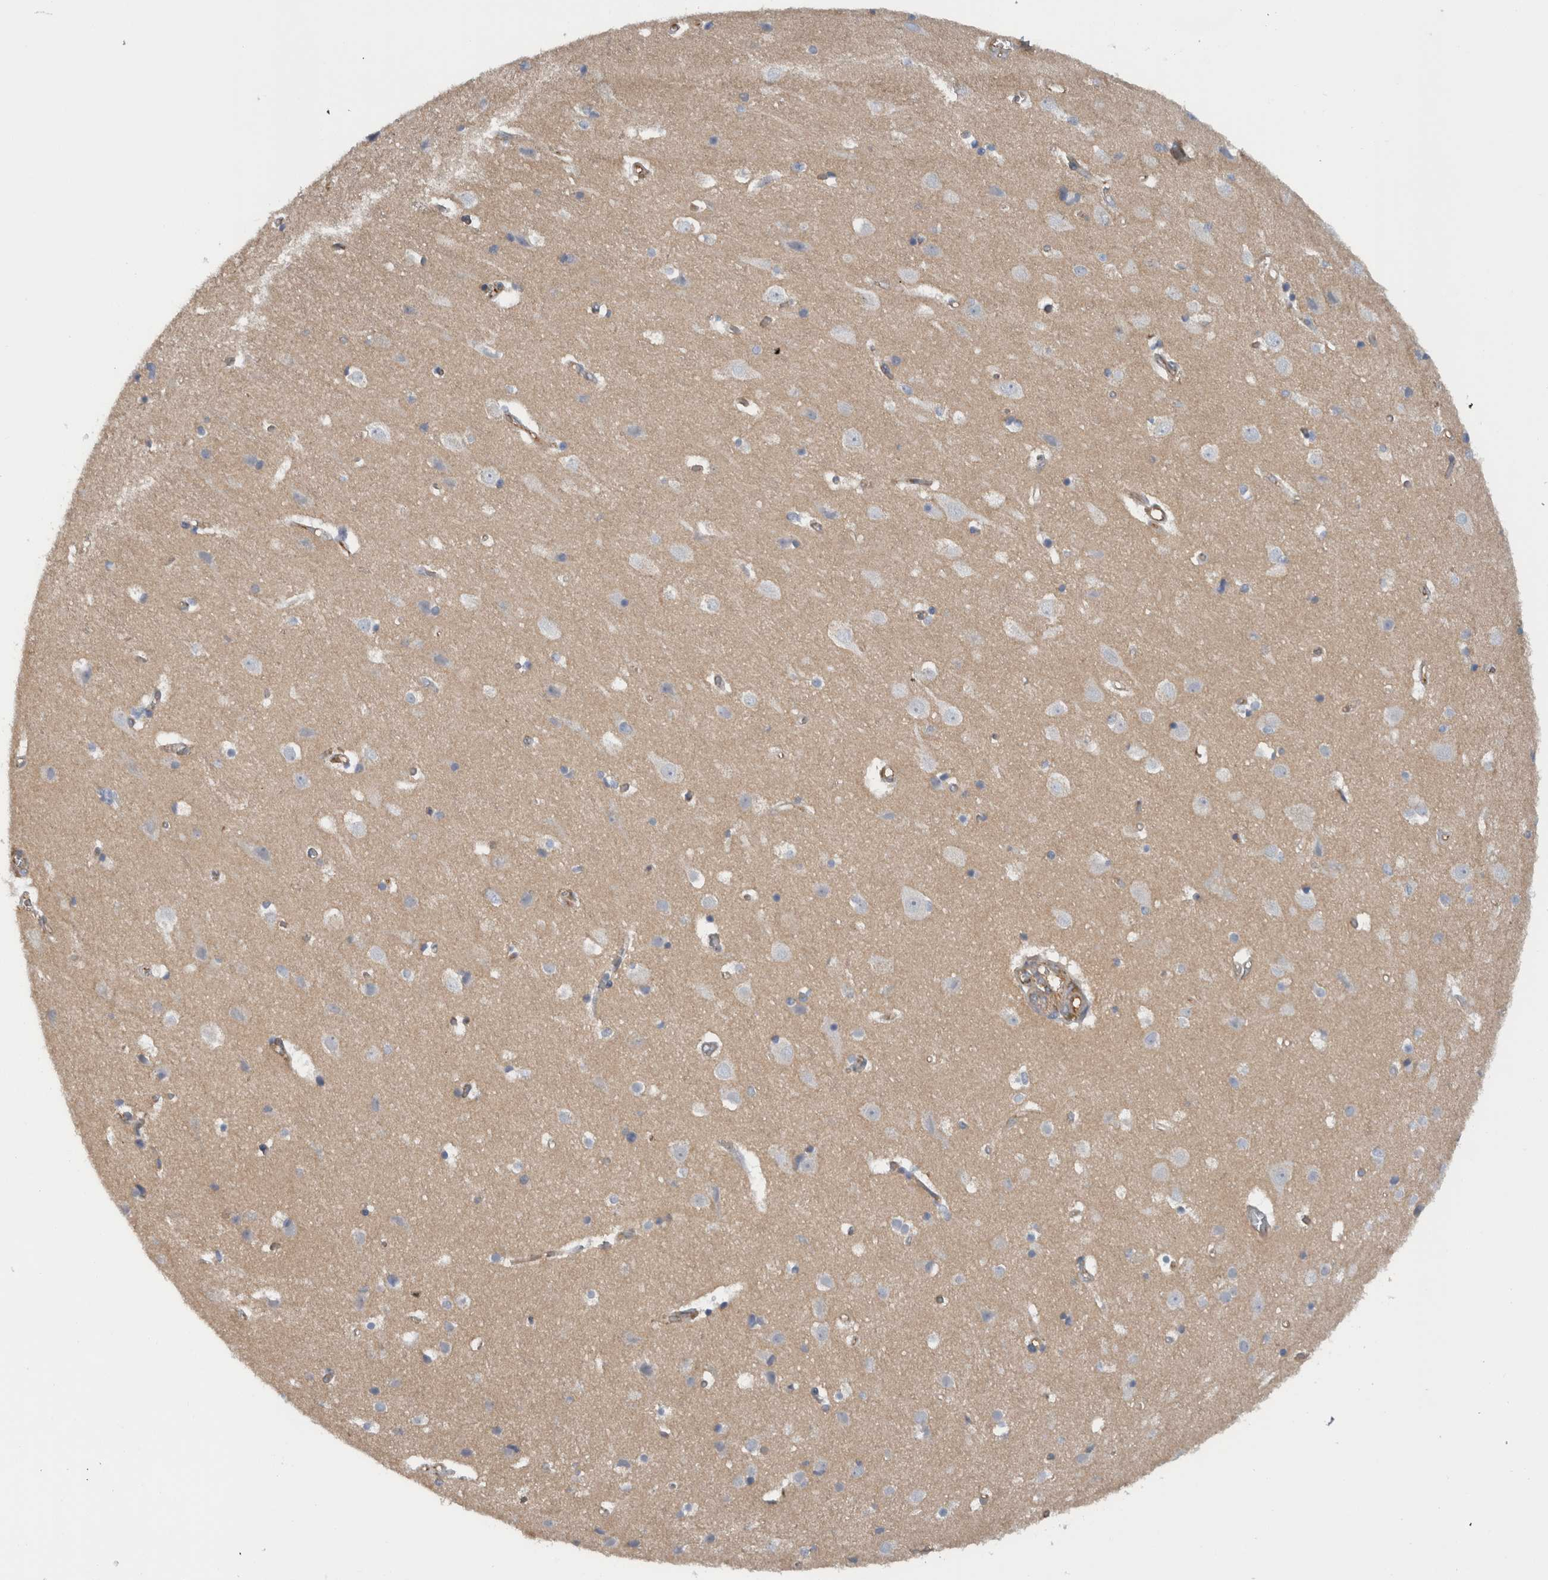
{"staining": {"intensity": "moderate", "quantity": "25%-75%", "location": "cytoplasmic/membranous"}, "tissue": "cerebral cortex", "cell_type": "Endothelial cells", "image_type": "normal", "snomed": [{"axis": "morphology", "description": "Normal tissue, NOS"}, {"axis": "topography", "description": "Cerebral cortex"}], "caption": "DAB immunohistochemical staining of unremarkable cerebral cortex shows moderate cytoplasmic/membranous protein staining in about 25%-75% of endothelial cells. The staining is performed using DAB (3,3'-diaminobenzidine) brown chromogen to label protein expression. The nuclei are counter-stained blue using hematoxylin.", "gene": "CD59", "patient": {"sex": "male", "age": 54}}